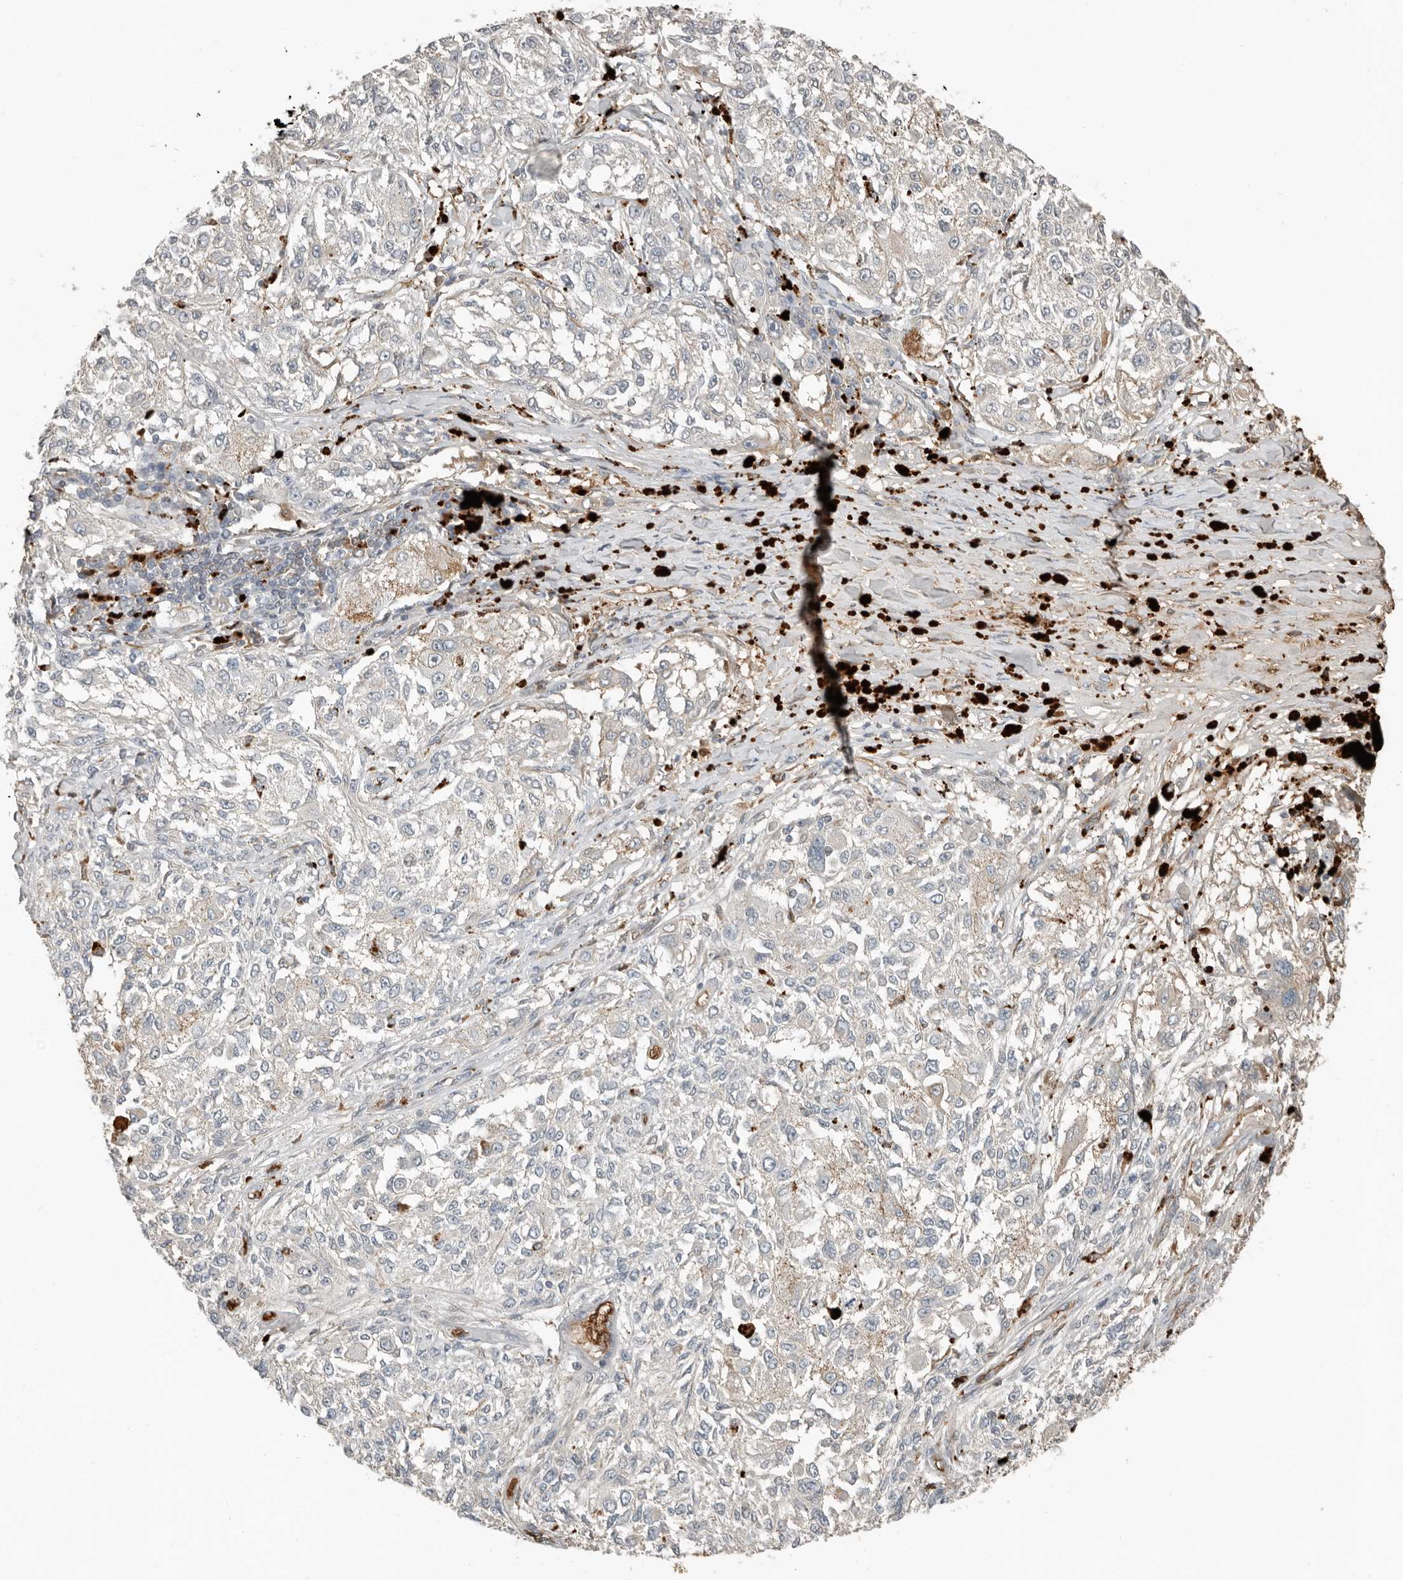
{"staining": {"intensity": "negative", "quantity": "none", "location": "none"}, "tissue": "melanoma", "cell_type": "Tumor cells", "image_type": "cancer", "snomed": [{"axis": "morphology", "description": "Necrosis, NOS"}, {"axis": "morphology", "description": "Malignant melanoma, NOS"}, {"axis": "topography", "description": "Skin"}], "caption": "Image shows no protein positivity in tumor cells of malignant melanoma tissue.", "gene": "KLHL38", "patient": {"sex": "female", "age": 87}}